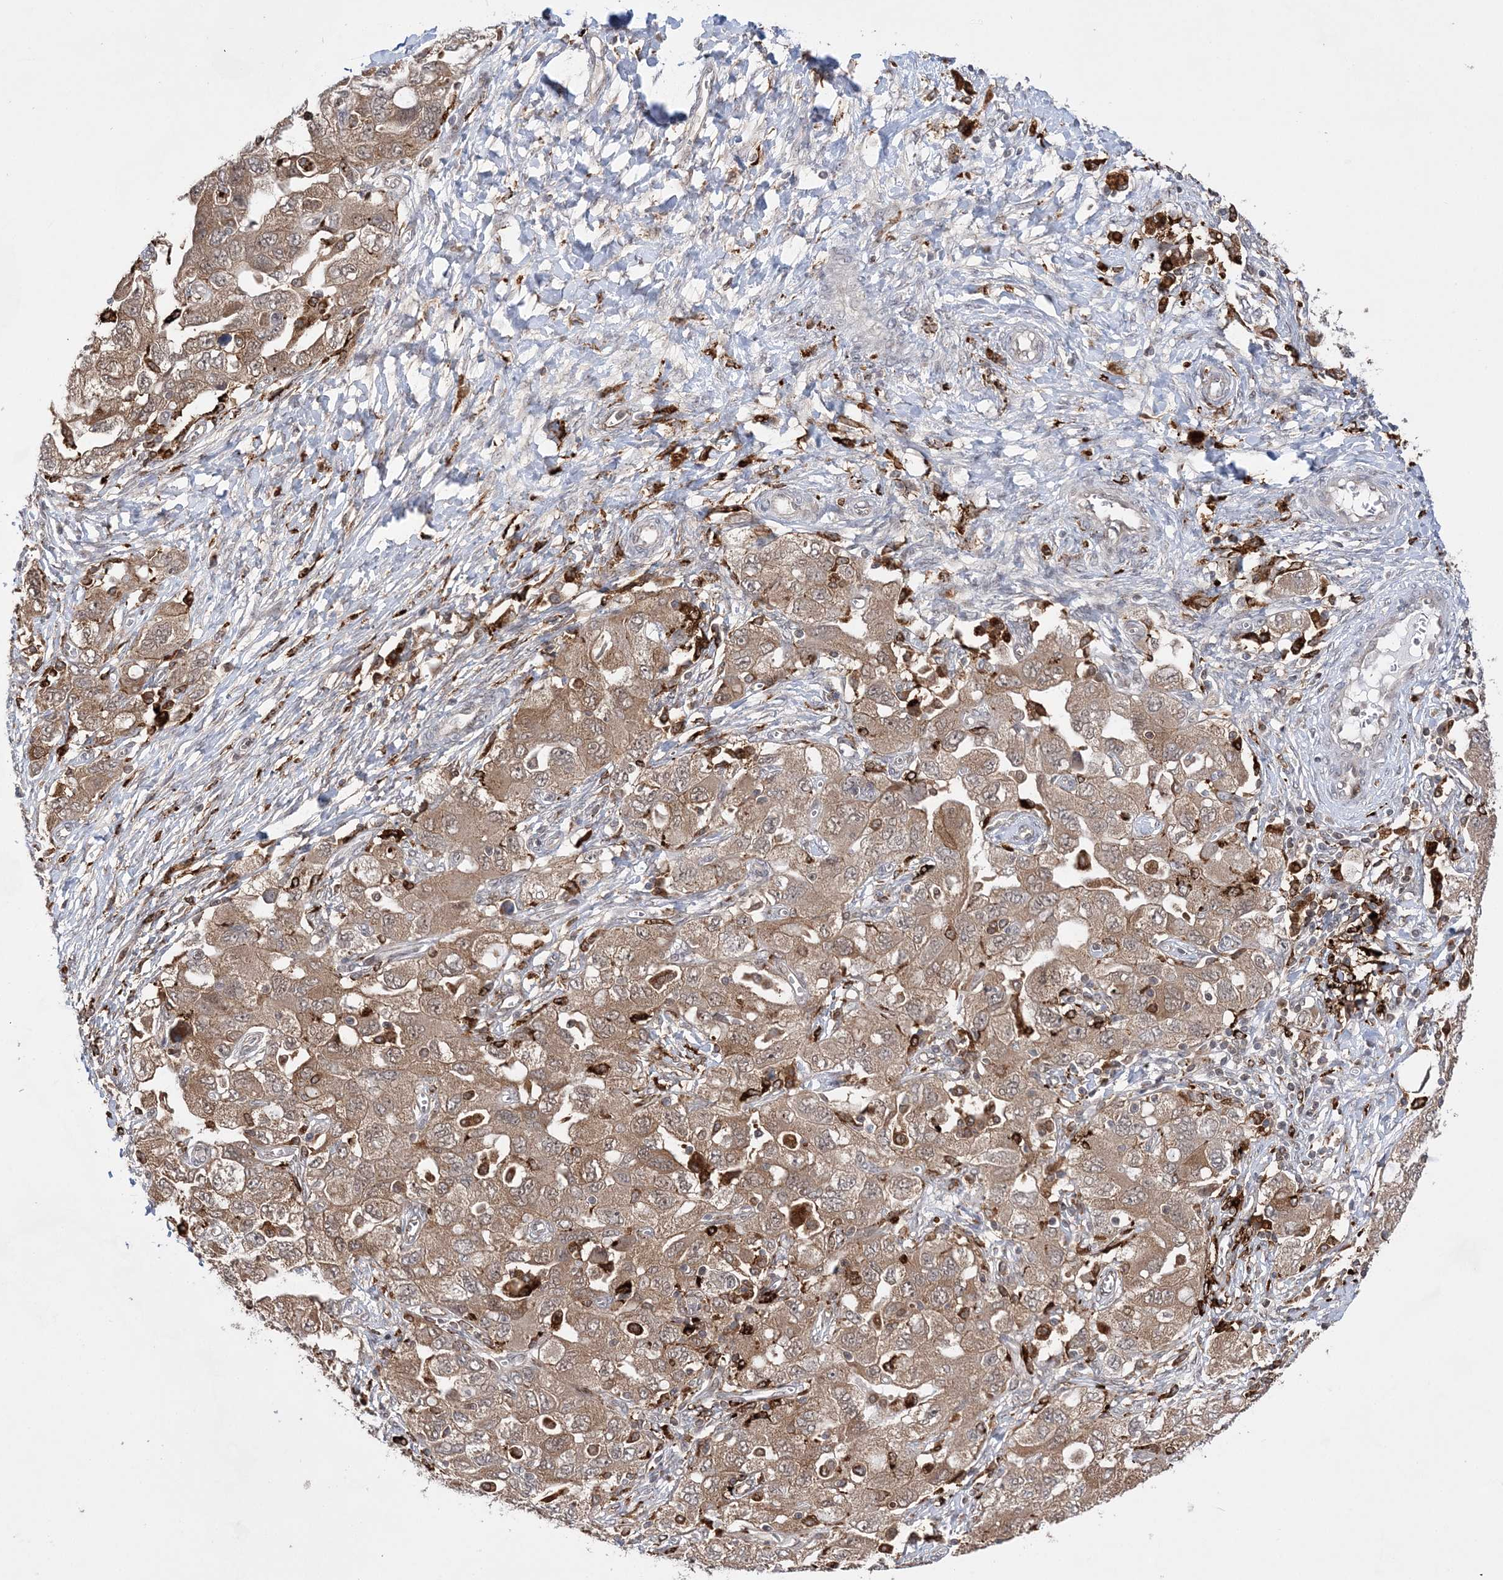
{"staining": {"intensity": "moderate", "quantity": ">75%", "location": "cytoplasmic/membranous"}, "tissue": "ovarian cancer", "cell_type": "Tumor cells", "image_type": "cancer", "snomed": [{"axis": "morphology", "description": "Carcinoma, NOS"}, {"axis": "morphology", "description": "Cystadenocarcinoma, serous, NOS"}, {"axis": "topography", "description": "Ovary"}], "caption": "Ovarian serous cystadenocarcinoma stained for a protein (brown) exhibits moderate cytoplasmic/membranous positive expression in approximately >75% of tumor cells.", "gene": "ANAPC15", "patient": {"sex": "female", "age": 69}}